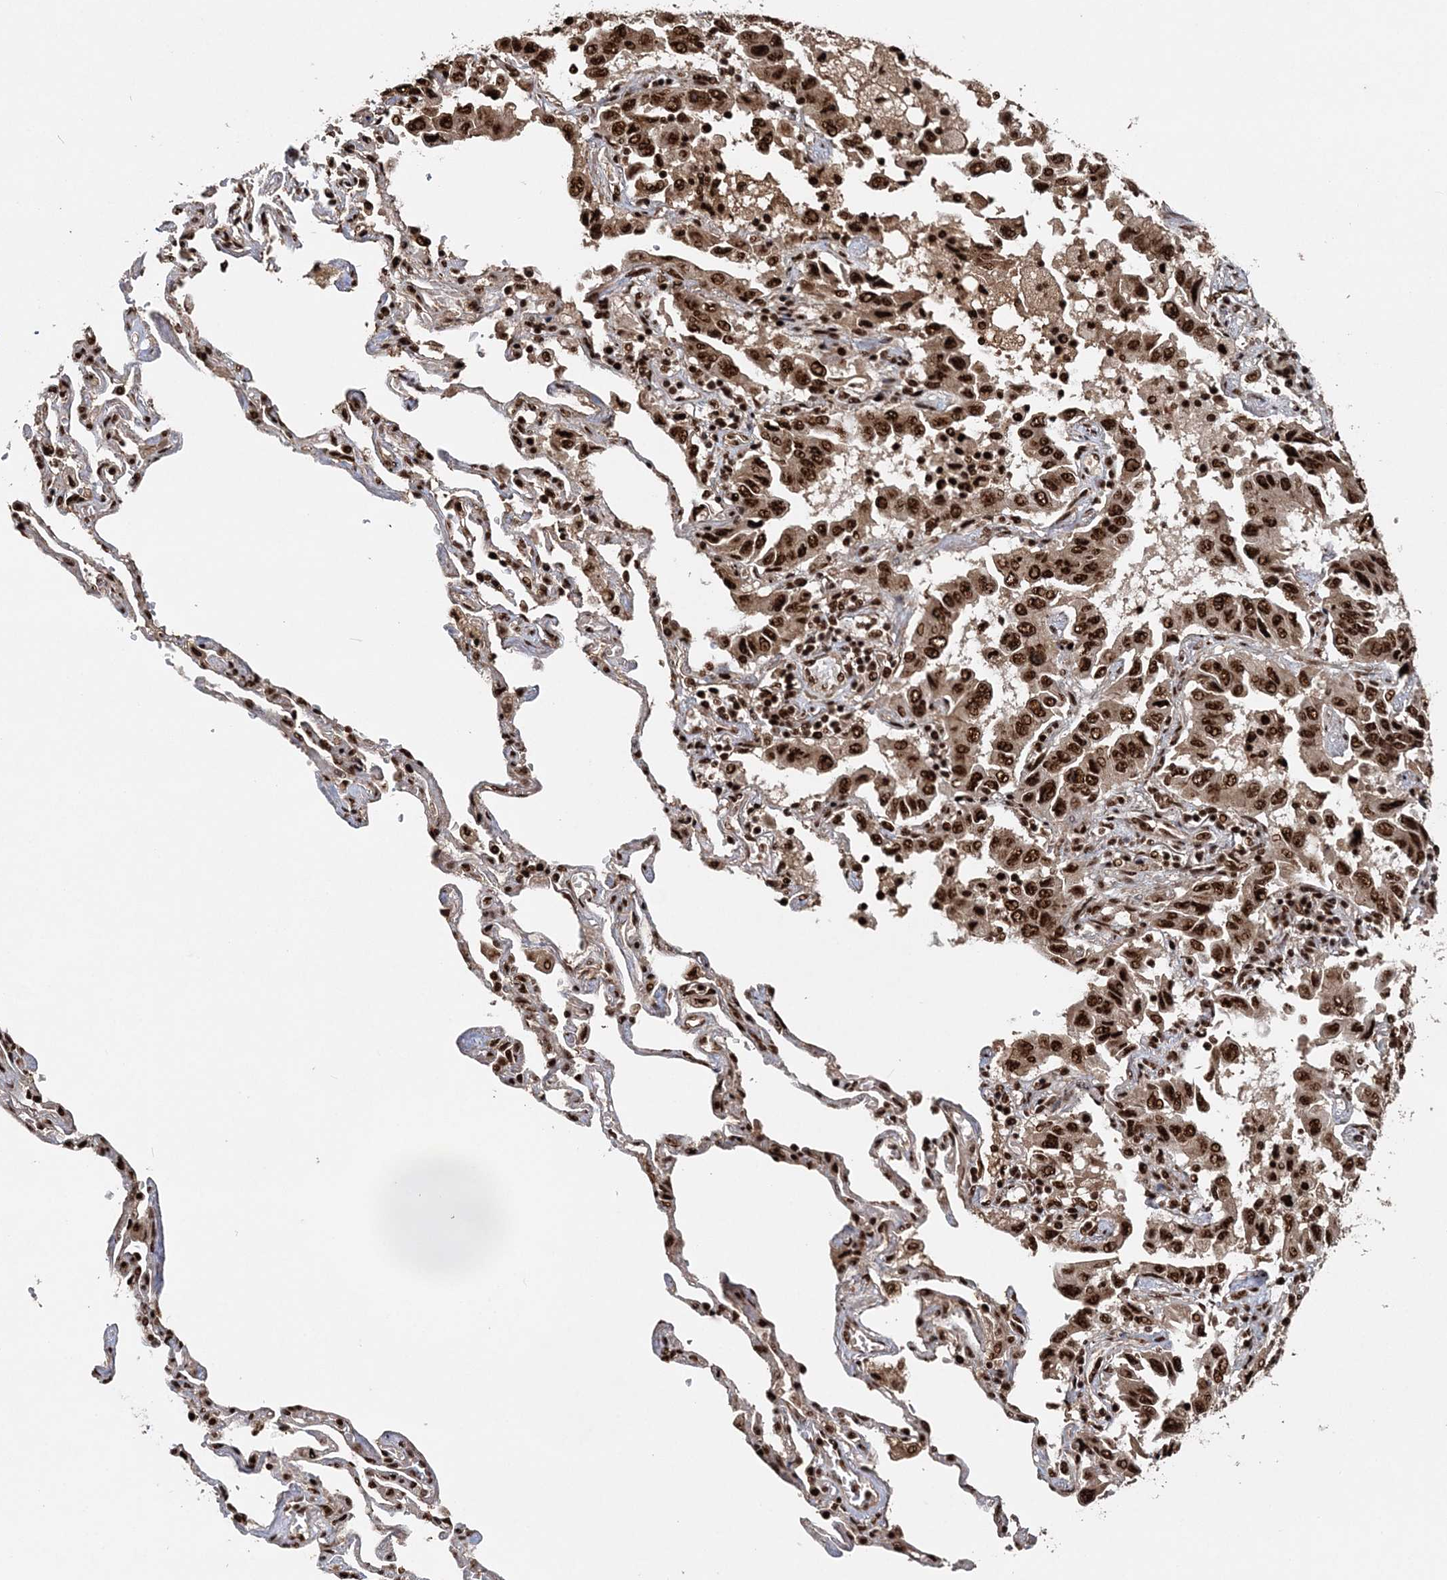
{"staining": {"intensity": "strong", "quantity": ">75%", "location": "nuclear"}, "tissue": "lung cancer", "cell_type": "Tumor cells", "image_type": "cancer", "snomed": [{"axis": "morphology", "description": "Adenocarcinoma, NOS"}, {"axis": "topography", "description": "Lung"}], "caption": "The micrograph displays staining of adenocarcinoma (lung), revealing strong nuclear protein expression (brown color) within tumor cells.", "gene": "EXOSC8", "patient": {"sex": "male", "age": 64}}